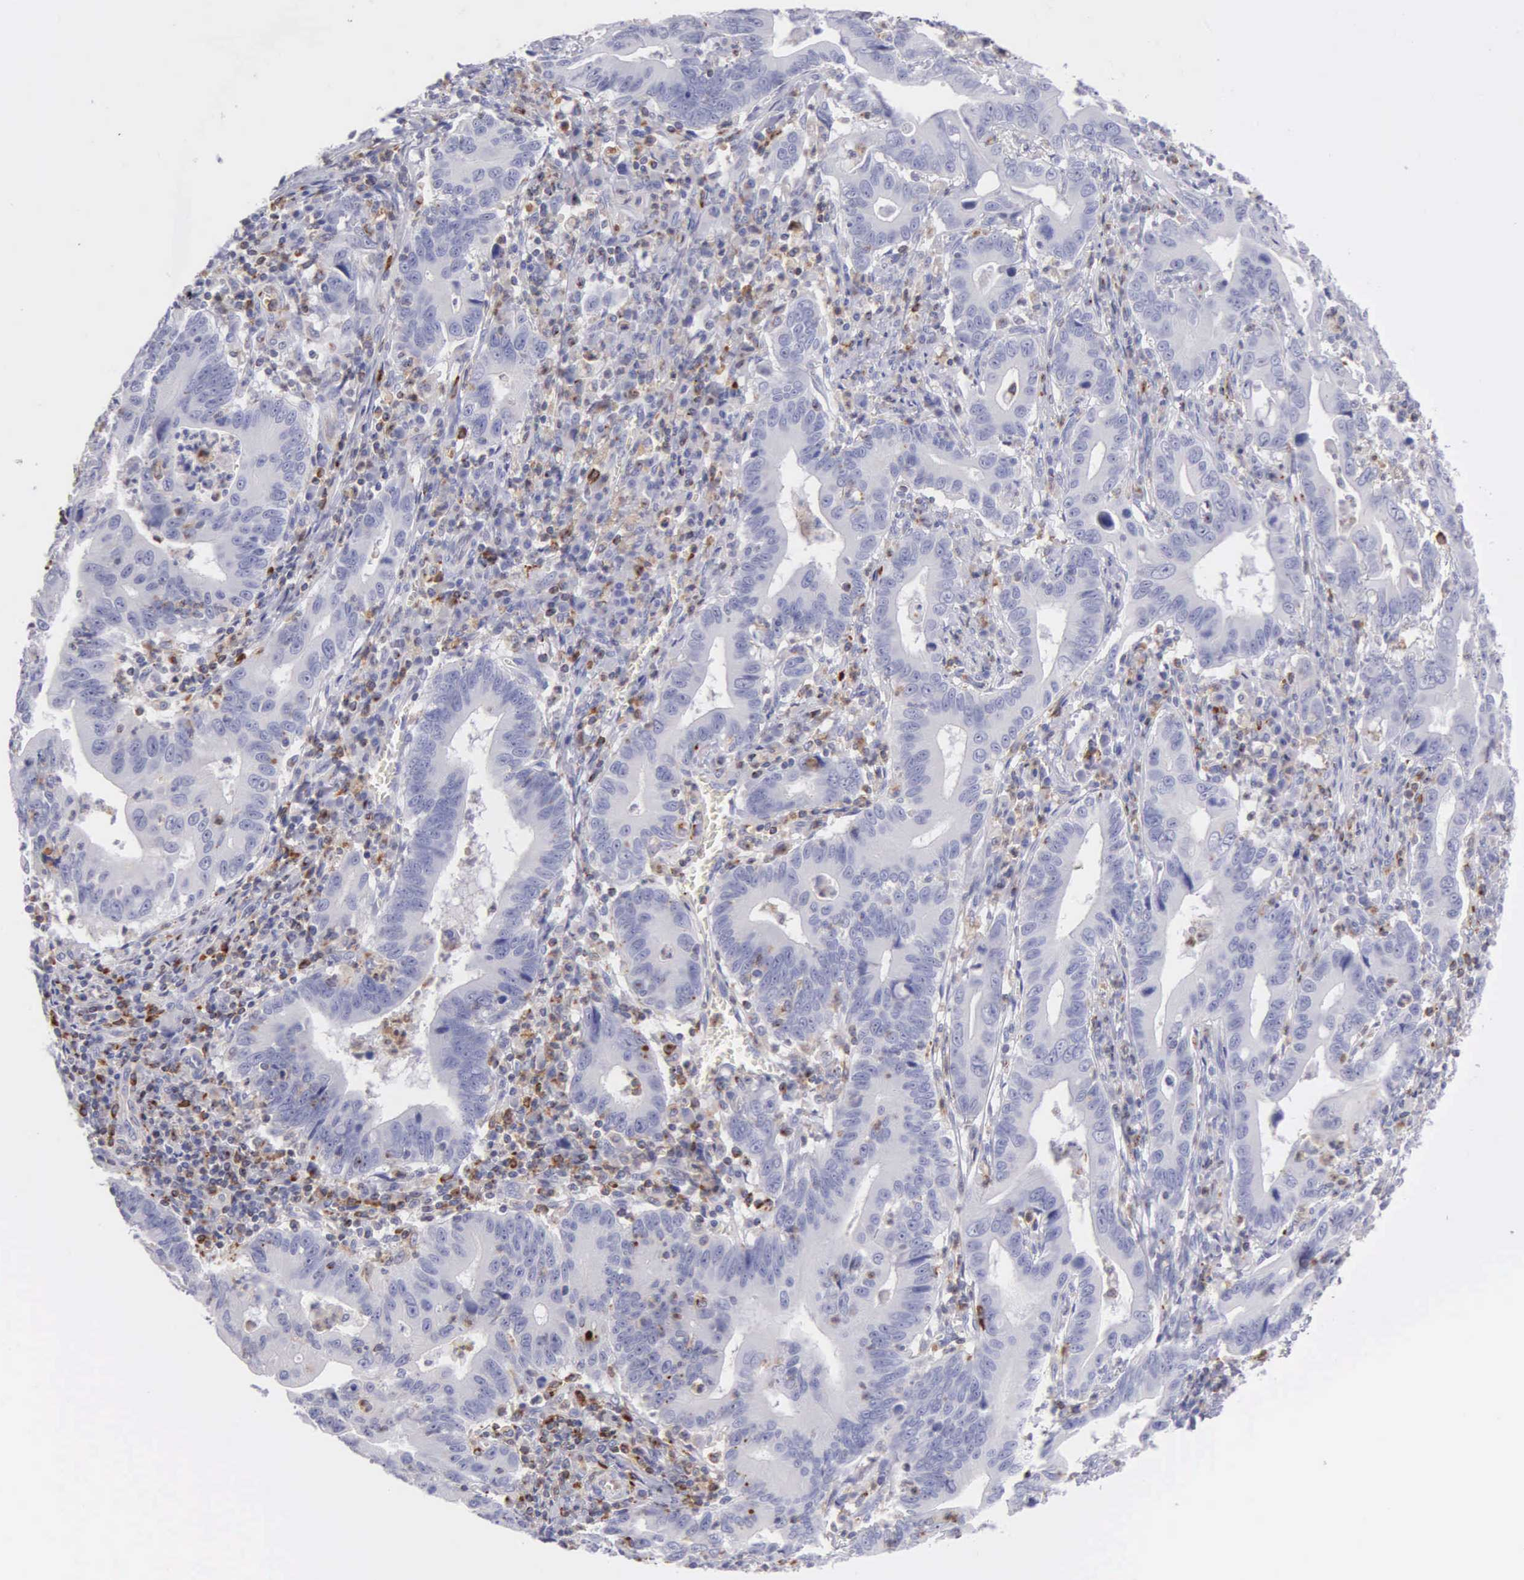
{"staining": {"intensity": "negative", "quantity": "none", "location": "none"}, "tissue": "stomach cancer", "cell_type": "Tumor cells", "image_type": "cancer", "snomed": [{"axis": "morphology", "description": "Adenocarcinoma, NOS"}, {"axis": "topography", "description": "Stomach, upper"}], "caption": "Immunohistochemistry (IHC) micrograph of human adenocarcinoma (stomach) stained for a protein (brown), which reveals no positivity in tumor cells.", "gene": "SRGN", "patient": {"sex": "male", "age": 63}}